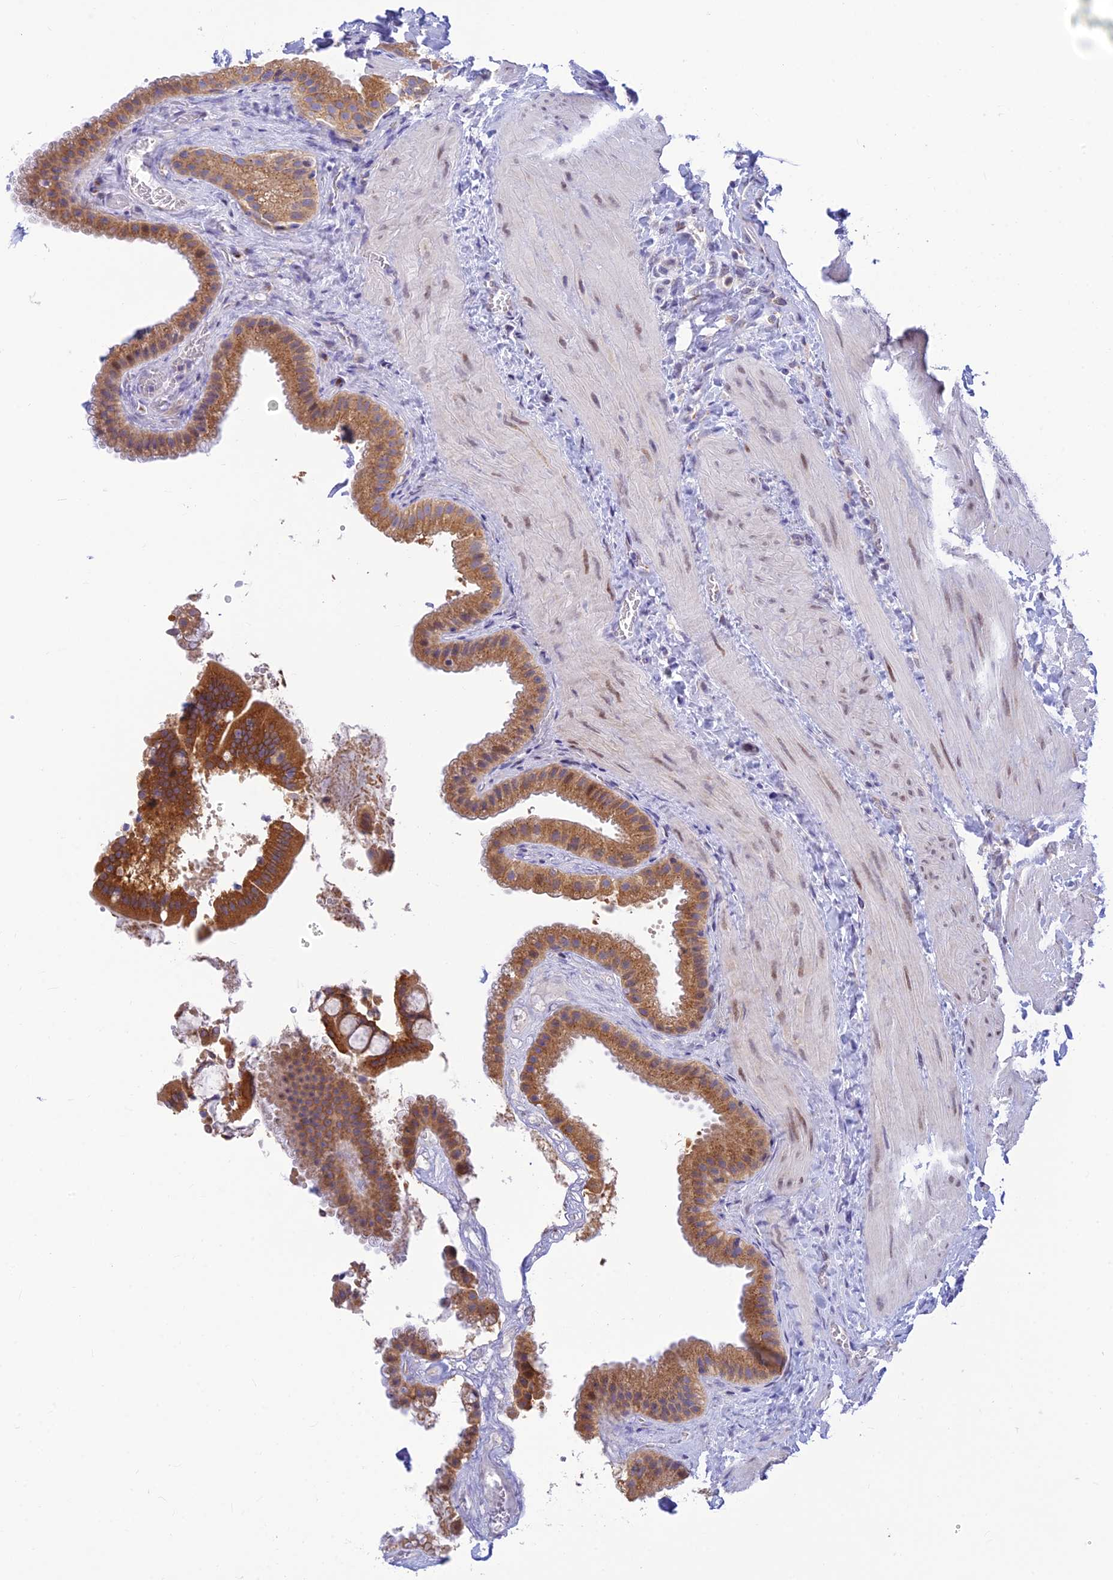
{"staining": {"intensity": "moderate", "quantity": ">75%", "location": "cytoplasmic/membranous"}, "tissue": "gallbladder", "cell_type": "Glandular cells", "image_type": "normal", "snomed": [{"axis": "morphology", "description": "Normal tissue, NOS"}, {"axis": "topography", "description": "Gallbladder"}], "caption": "Moderate cytoplasmic/membranous expression is present in about >75% of glandular cells in normal gallbladder. The staining was performed using DAB to visualize the protein expression in brown, while the nuclei were stained in blue with hematoxylin (Magnification: 20x).", "gene": "INKA1", "patient": {"sex": "male", "age": 55}}